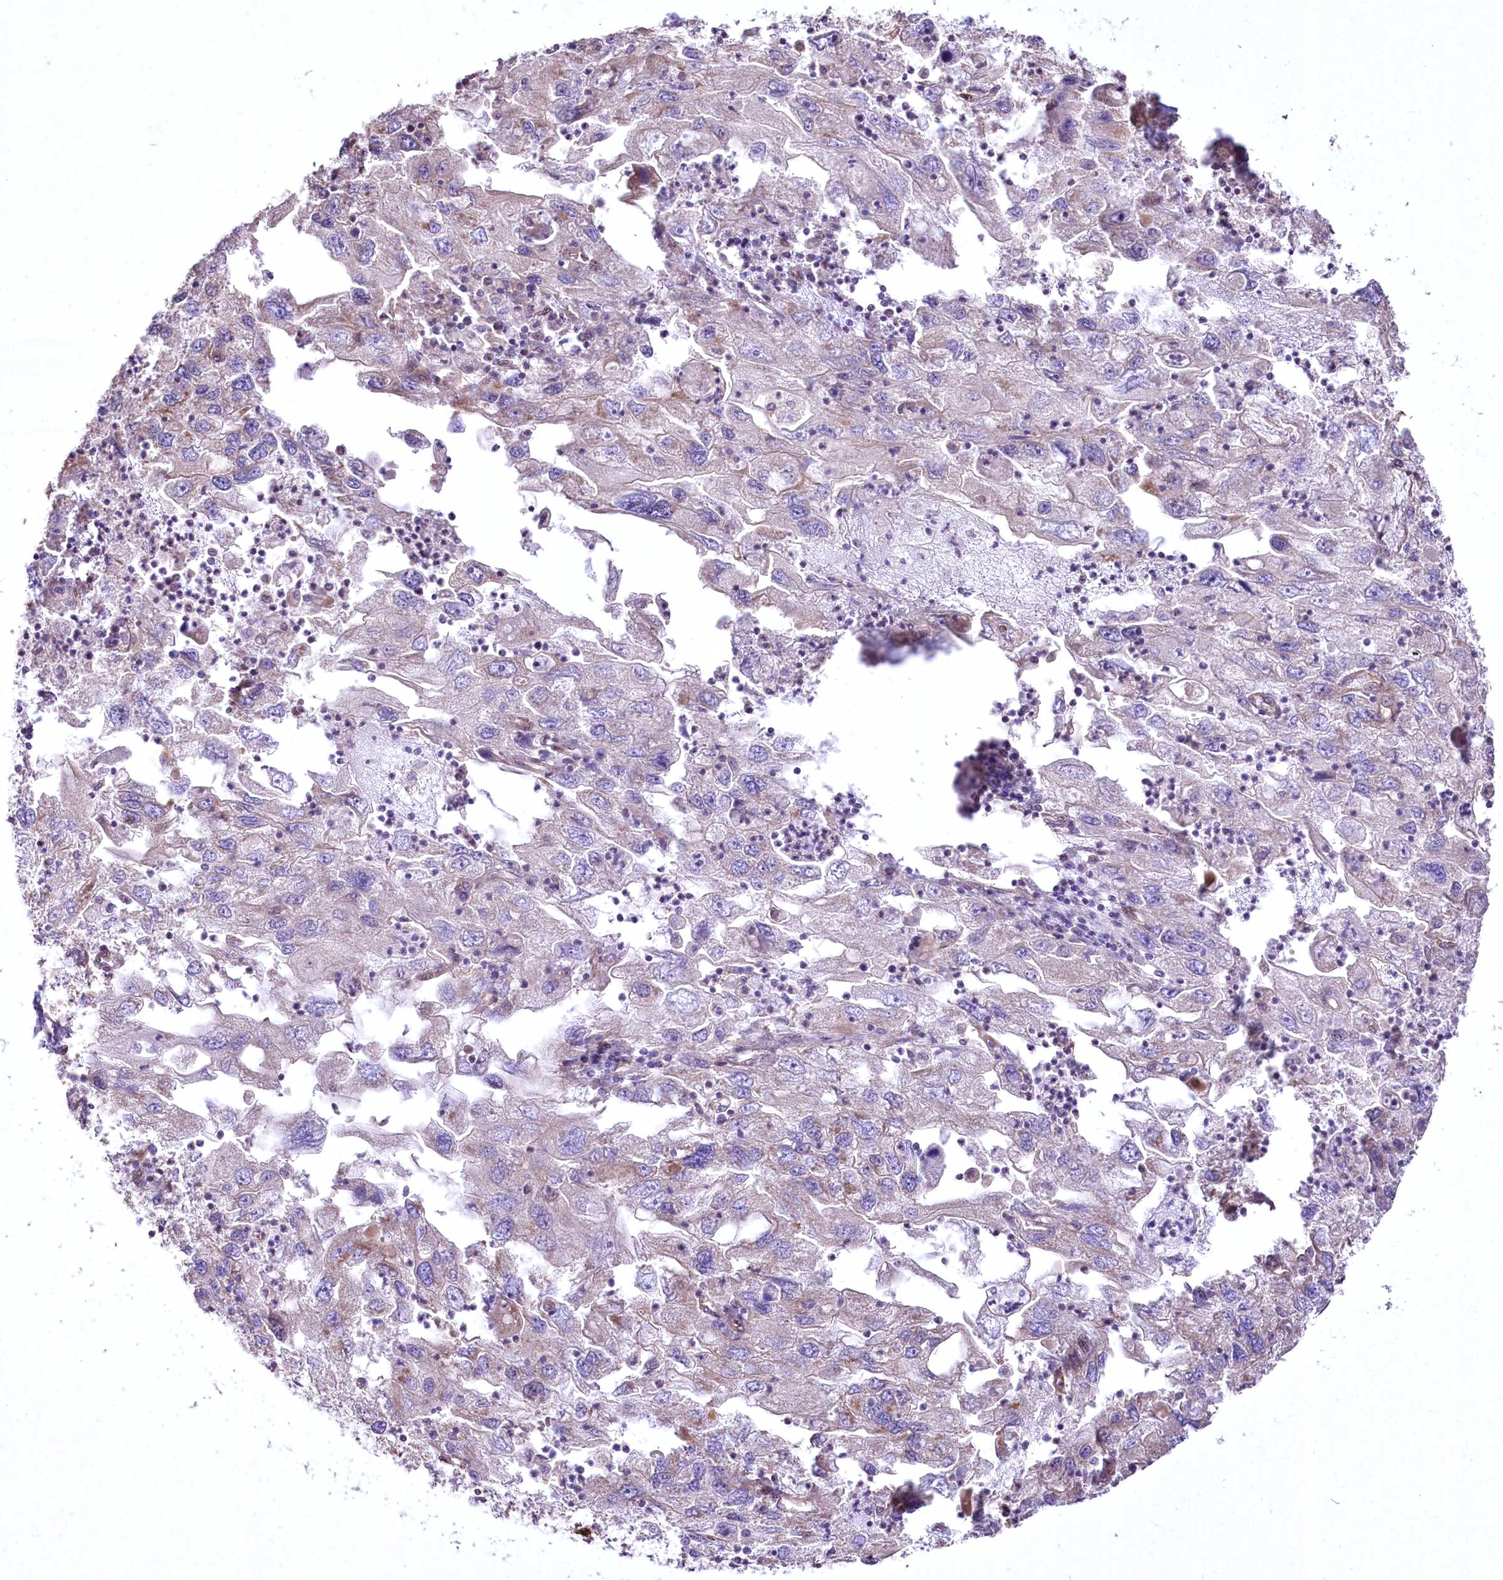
{"staining": {"intensity": "negative", "quantity": "none", "location": "none"}, "tissue": "endometrial cancer", "cell_type": "Tumor cells", "image_type": "cancer", "snomed": [{"axis": "morphology", "description": "Adenocarcinoma, NOS"}, {"axis": "topography", "description": "Endometrium"}], "caption": "Immunohistochemistry image of human endometrial adenocarcinoma stained for a protein (brown), which reveals no expression in tumor cells.", "gene": "SH3TC1", "patient": {"sex": "female", "age": 49}}